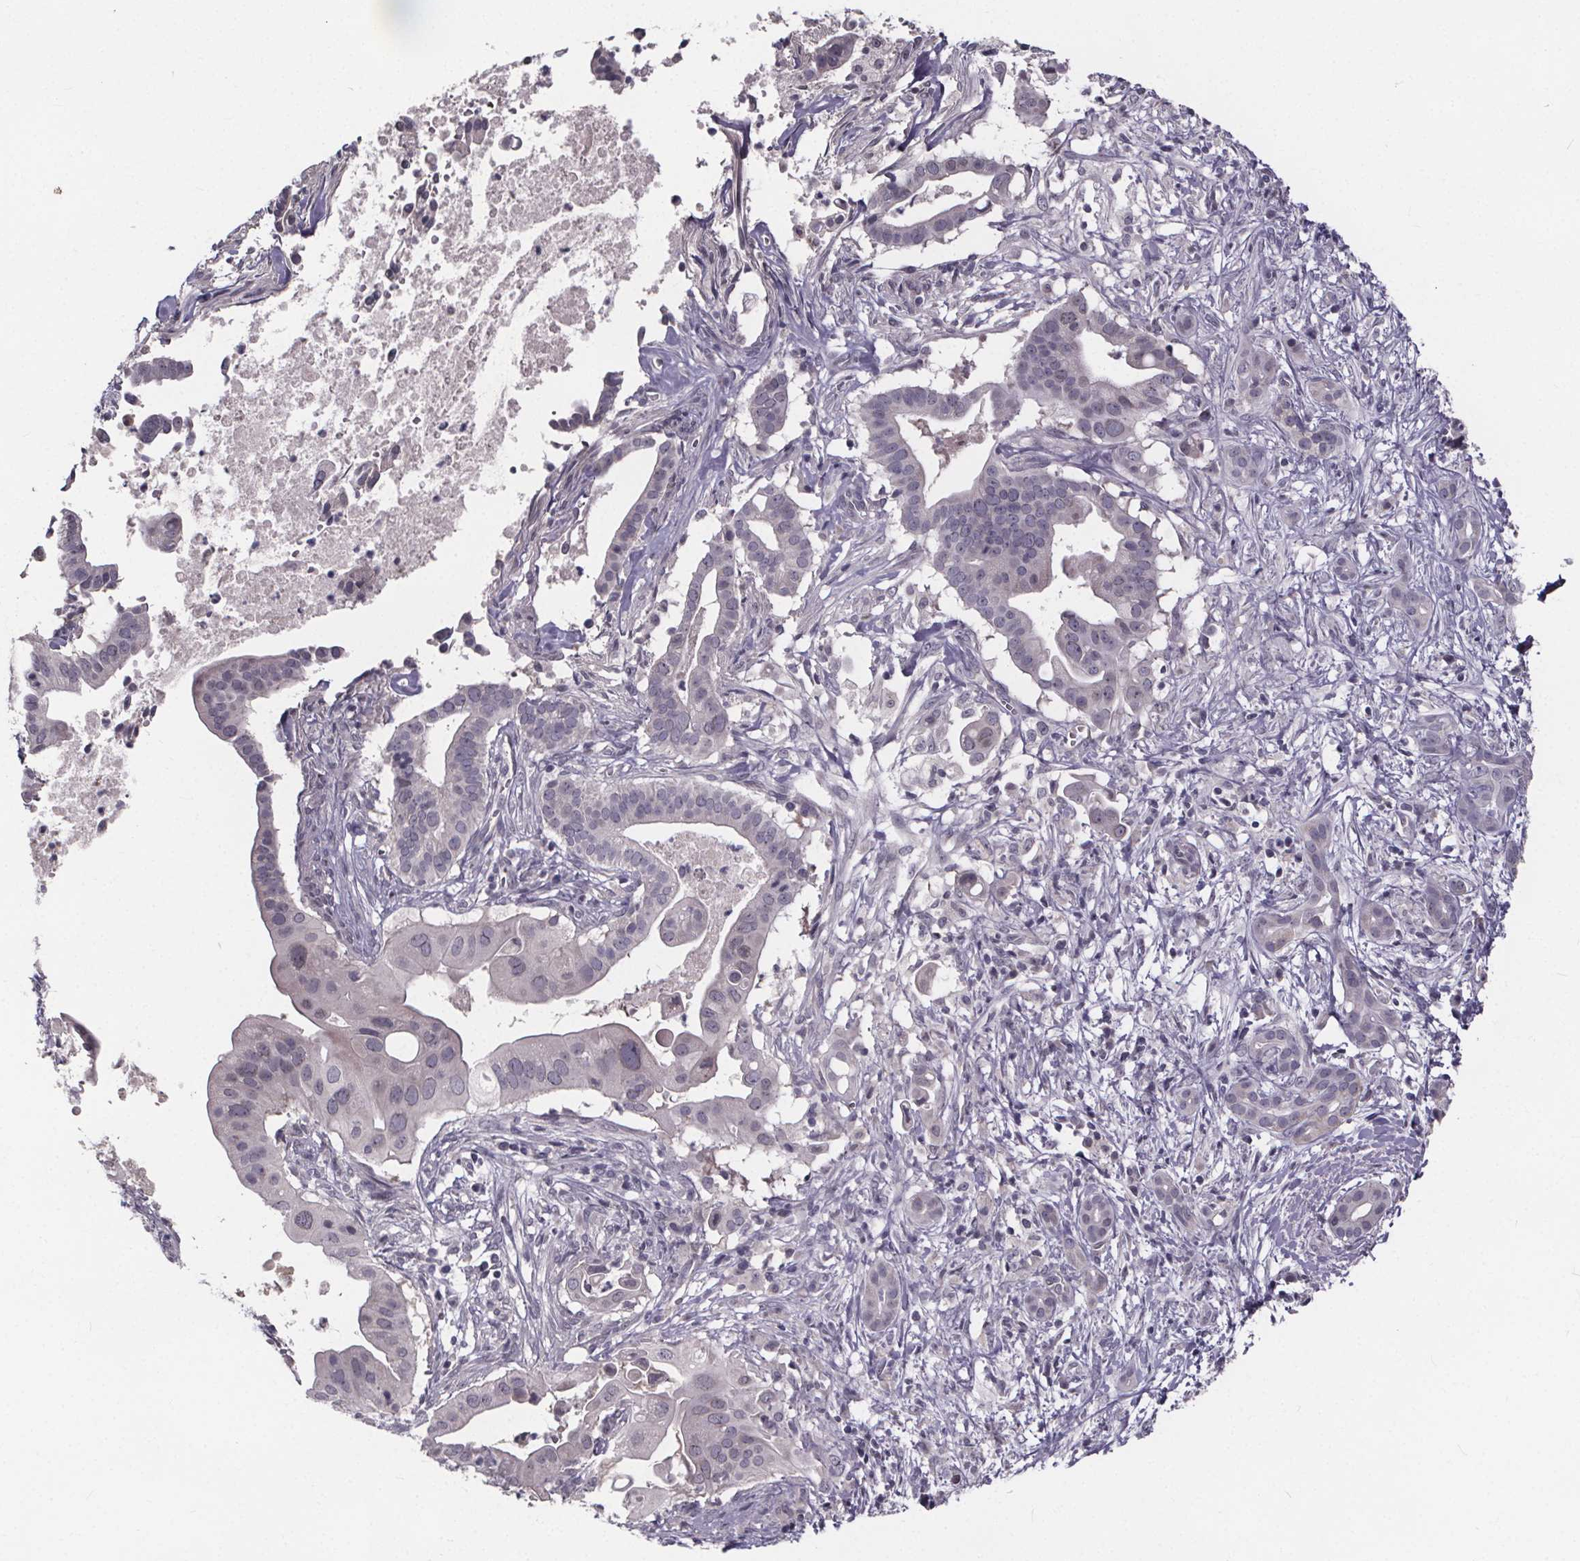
{"staining": {"intensity": "negative", "quantity": "none", "location": "none"}, "tissue": "pancreatic cancer", "cell_type": "Tumor cells", "image_type": "cancer", "snomed": [{"axis": "morphology", "description": "Adenocarcinoma, NOS"}, {"axis": "topography", "description": "Pancreas"}], "caption": "Immunohistochemical staining of pancreatic adenocarcinoma displays no significant positivity in tumor cells.", "gene": "FAM181B", "patient": {"sex": "male", "age": 61}}